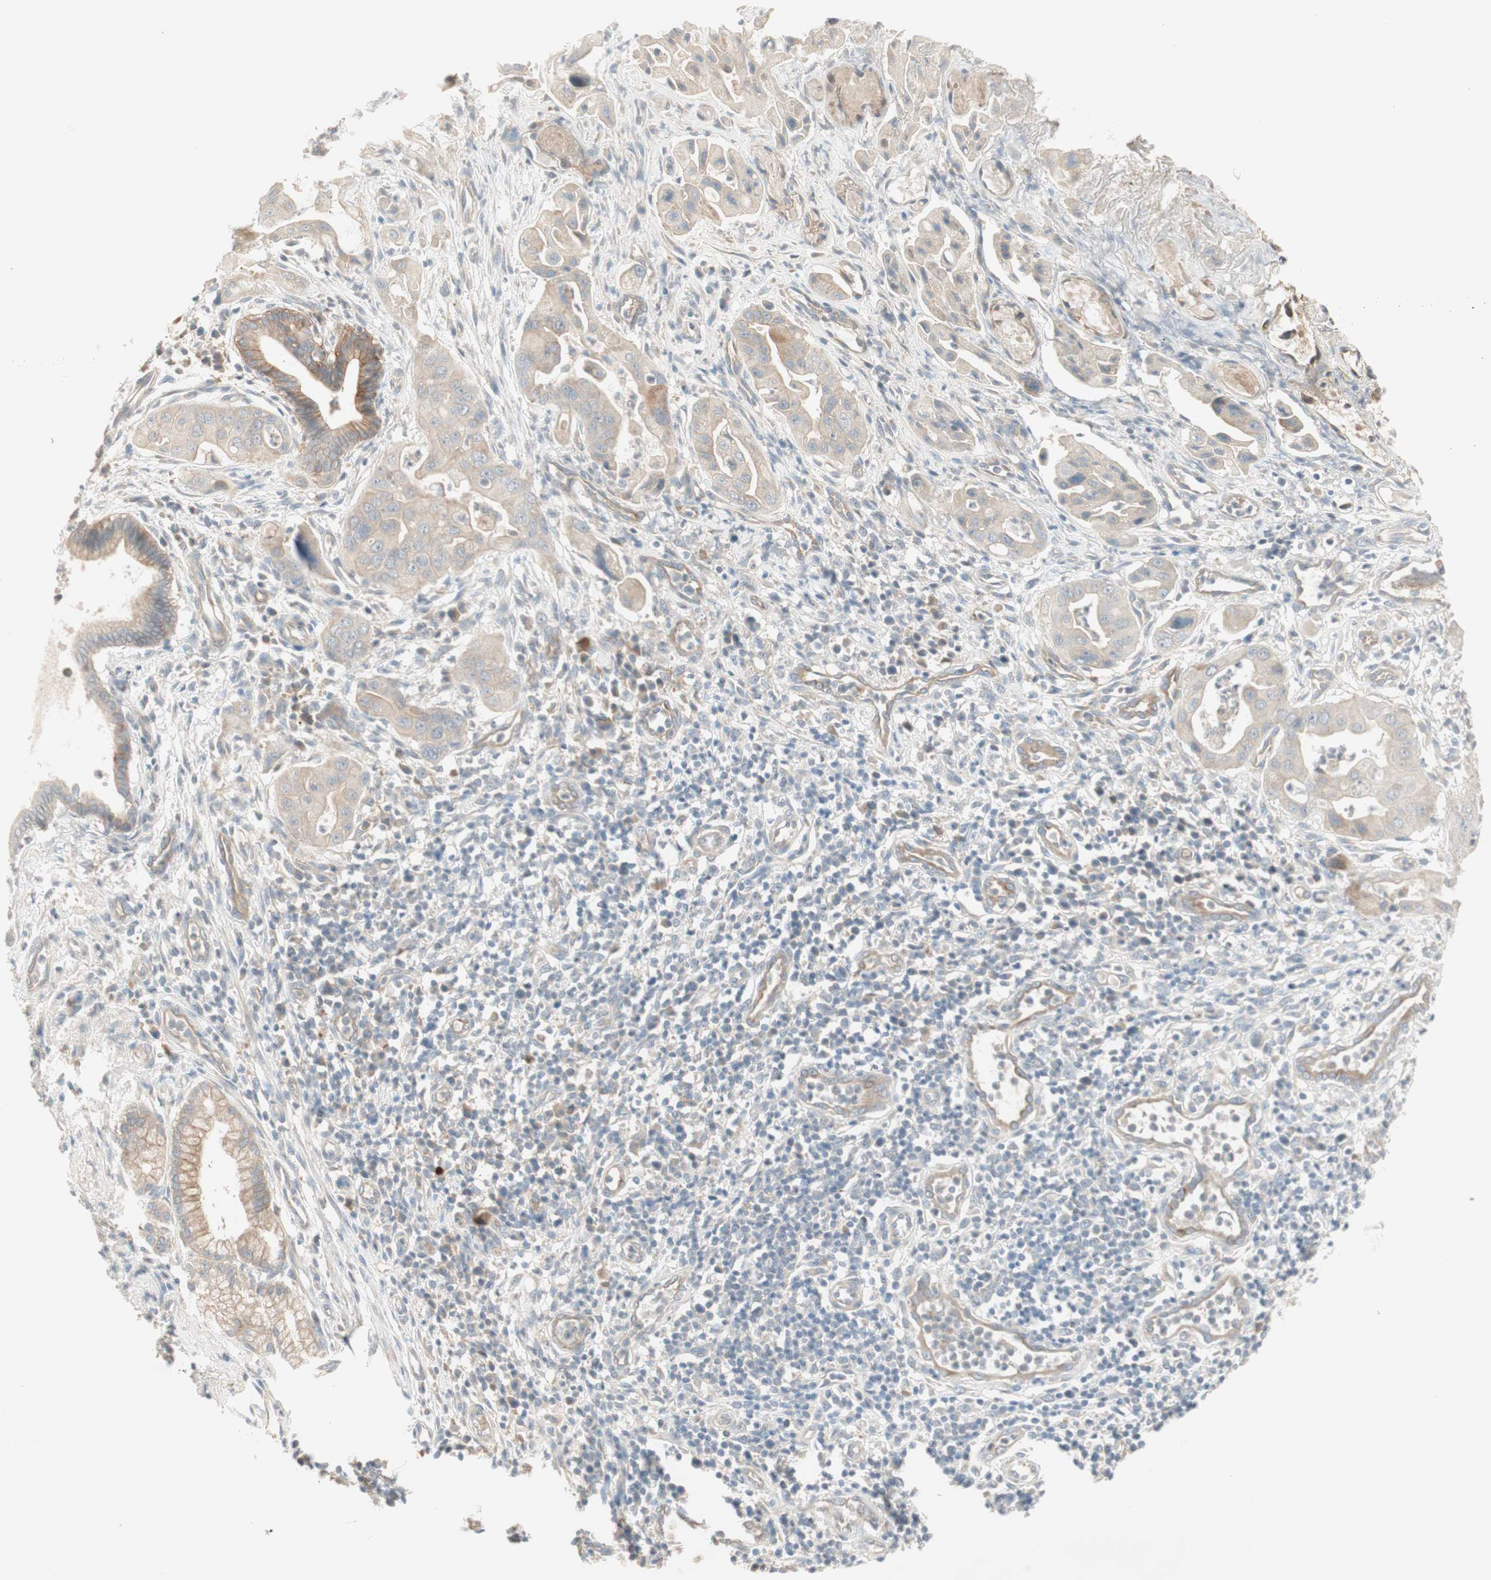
{"staining": {"intensity": "weak", "quantity": "25%-75%", "location": "cytoplasmic/membranous"}, "tissue": "pancreatic cancer", "cell_type": "Tumor cells", "image_type": "cancer", "snomed": [{"axis": "morphology", "description": "Adenocarcinoma, NOS"}, {"axis": "topography", "description": "Pancreas"}], "caption": "Adenocarcinoma (pancreatic) stained with a brown dye demonstrates weak cytoplasmic/membranous positive expression in approximately 25%-75% of tumor cells.", "gene": "PTGER4", "patient": {"sex": "female", "age": 75}}